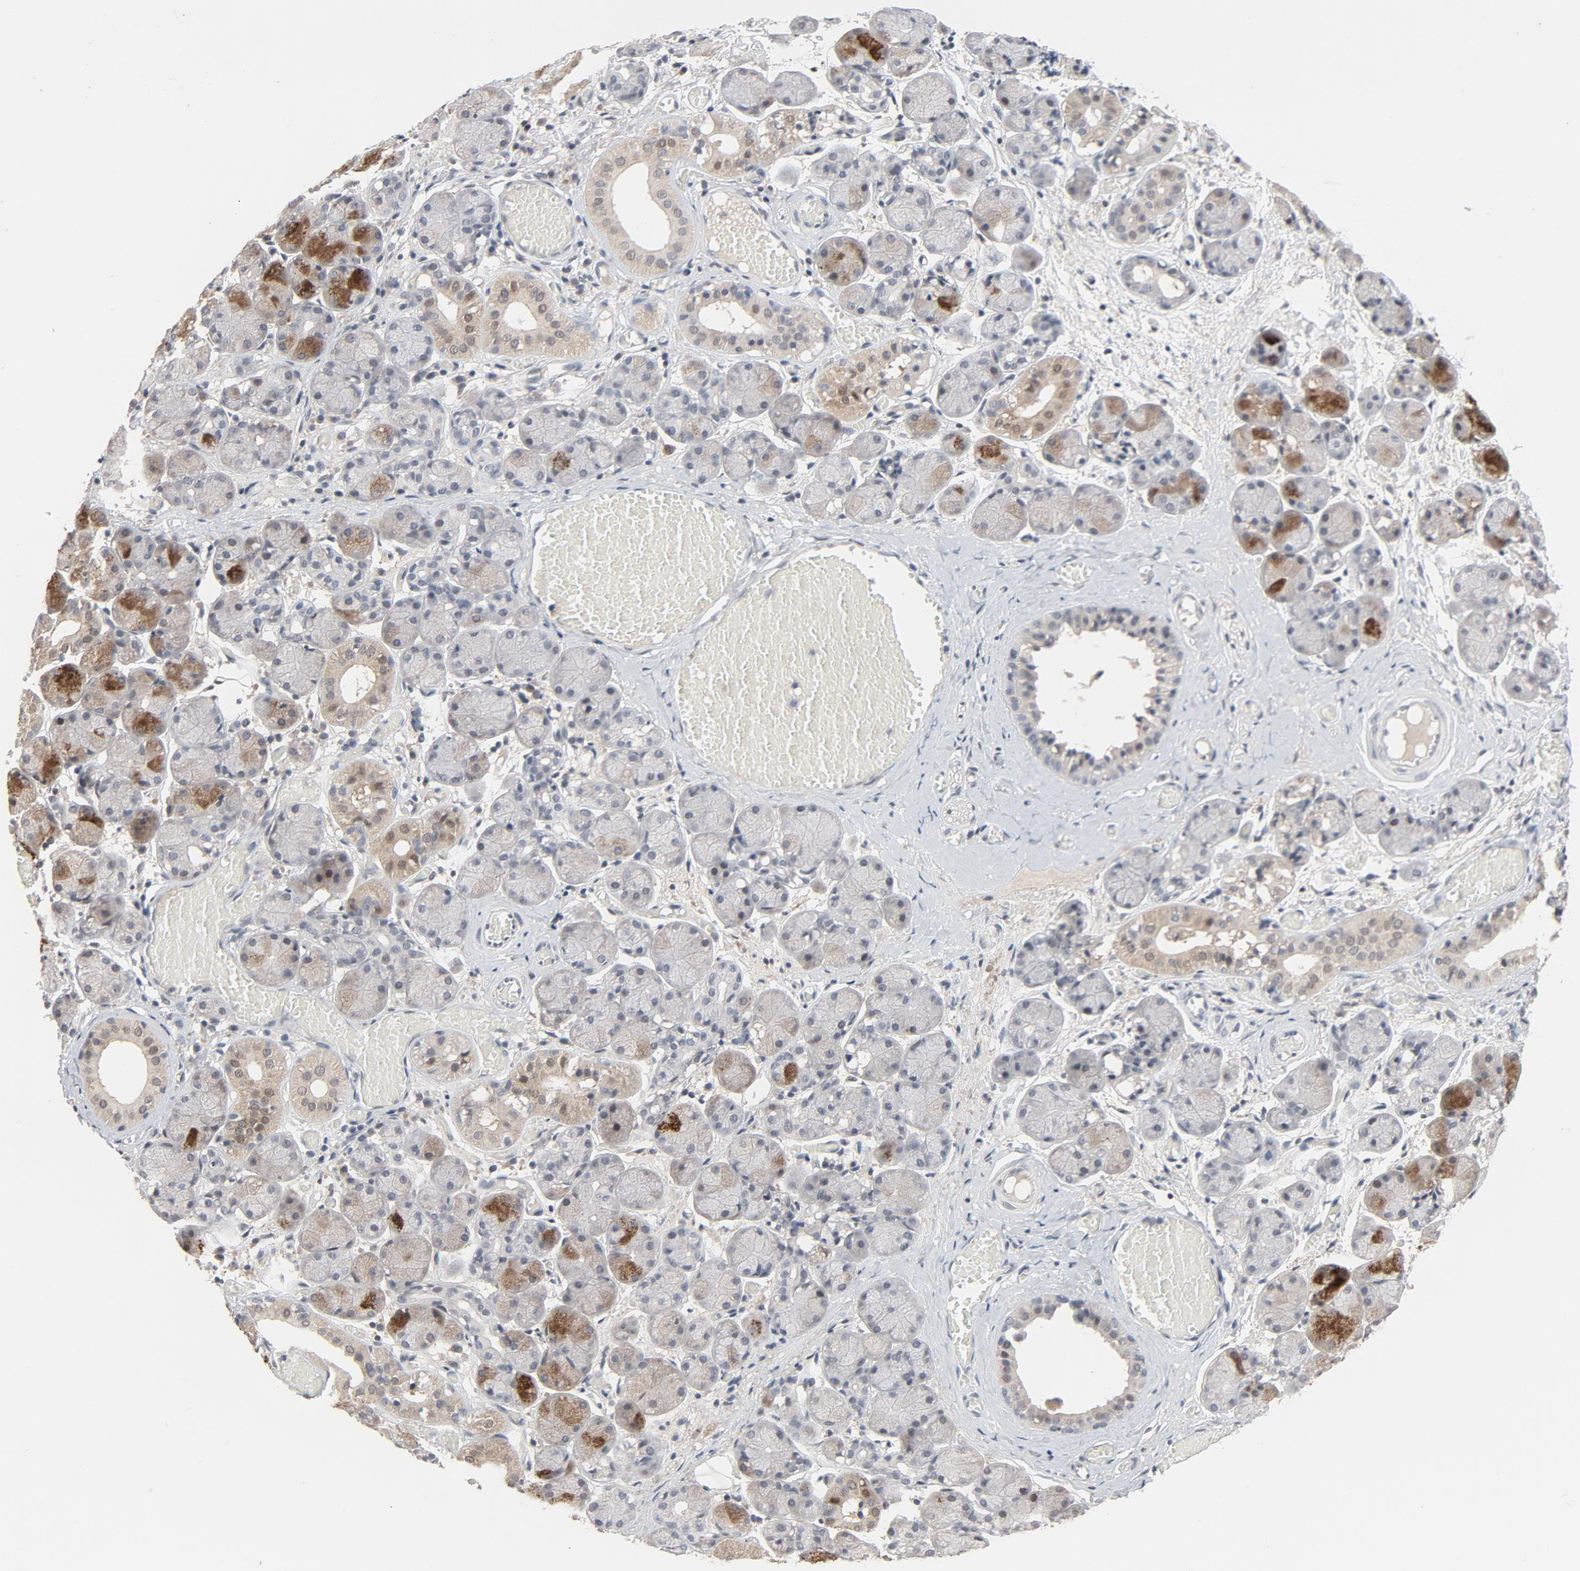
{"staining": {"intensity": "strong", "quantity": "25%-75%", "location": "cytoplasmic/membranous"}, "tissue": "salivary gland", "cell_type": "Glandular cells", "image_type": "normal", "snomed": [{"axis": "morphology", "description": "Normal tissue, NOS"}, {"axis": "topography", "description": "Salivary gland"}], "caption": "IHC (DAB (3,3'-diaminobenzidine)) staining of unremarkable salivary gland displays strong cytoplasmic/membranous protein staining in approximately 25%-75% of glandular cells. The protein is stained brown, and the nuclei are stained in blue (DAB IHC with brightfield microscopy, high magnification).", "gene": "MT3", "patient": {"sex": "female", "age": 24}}